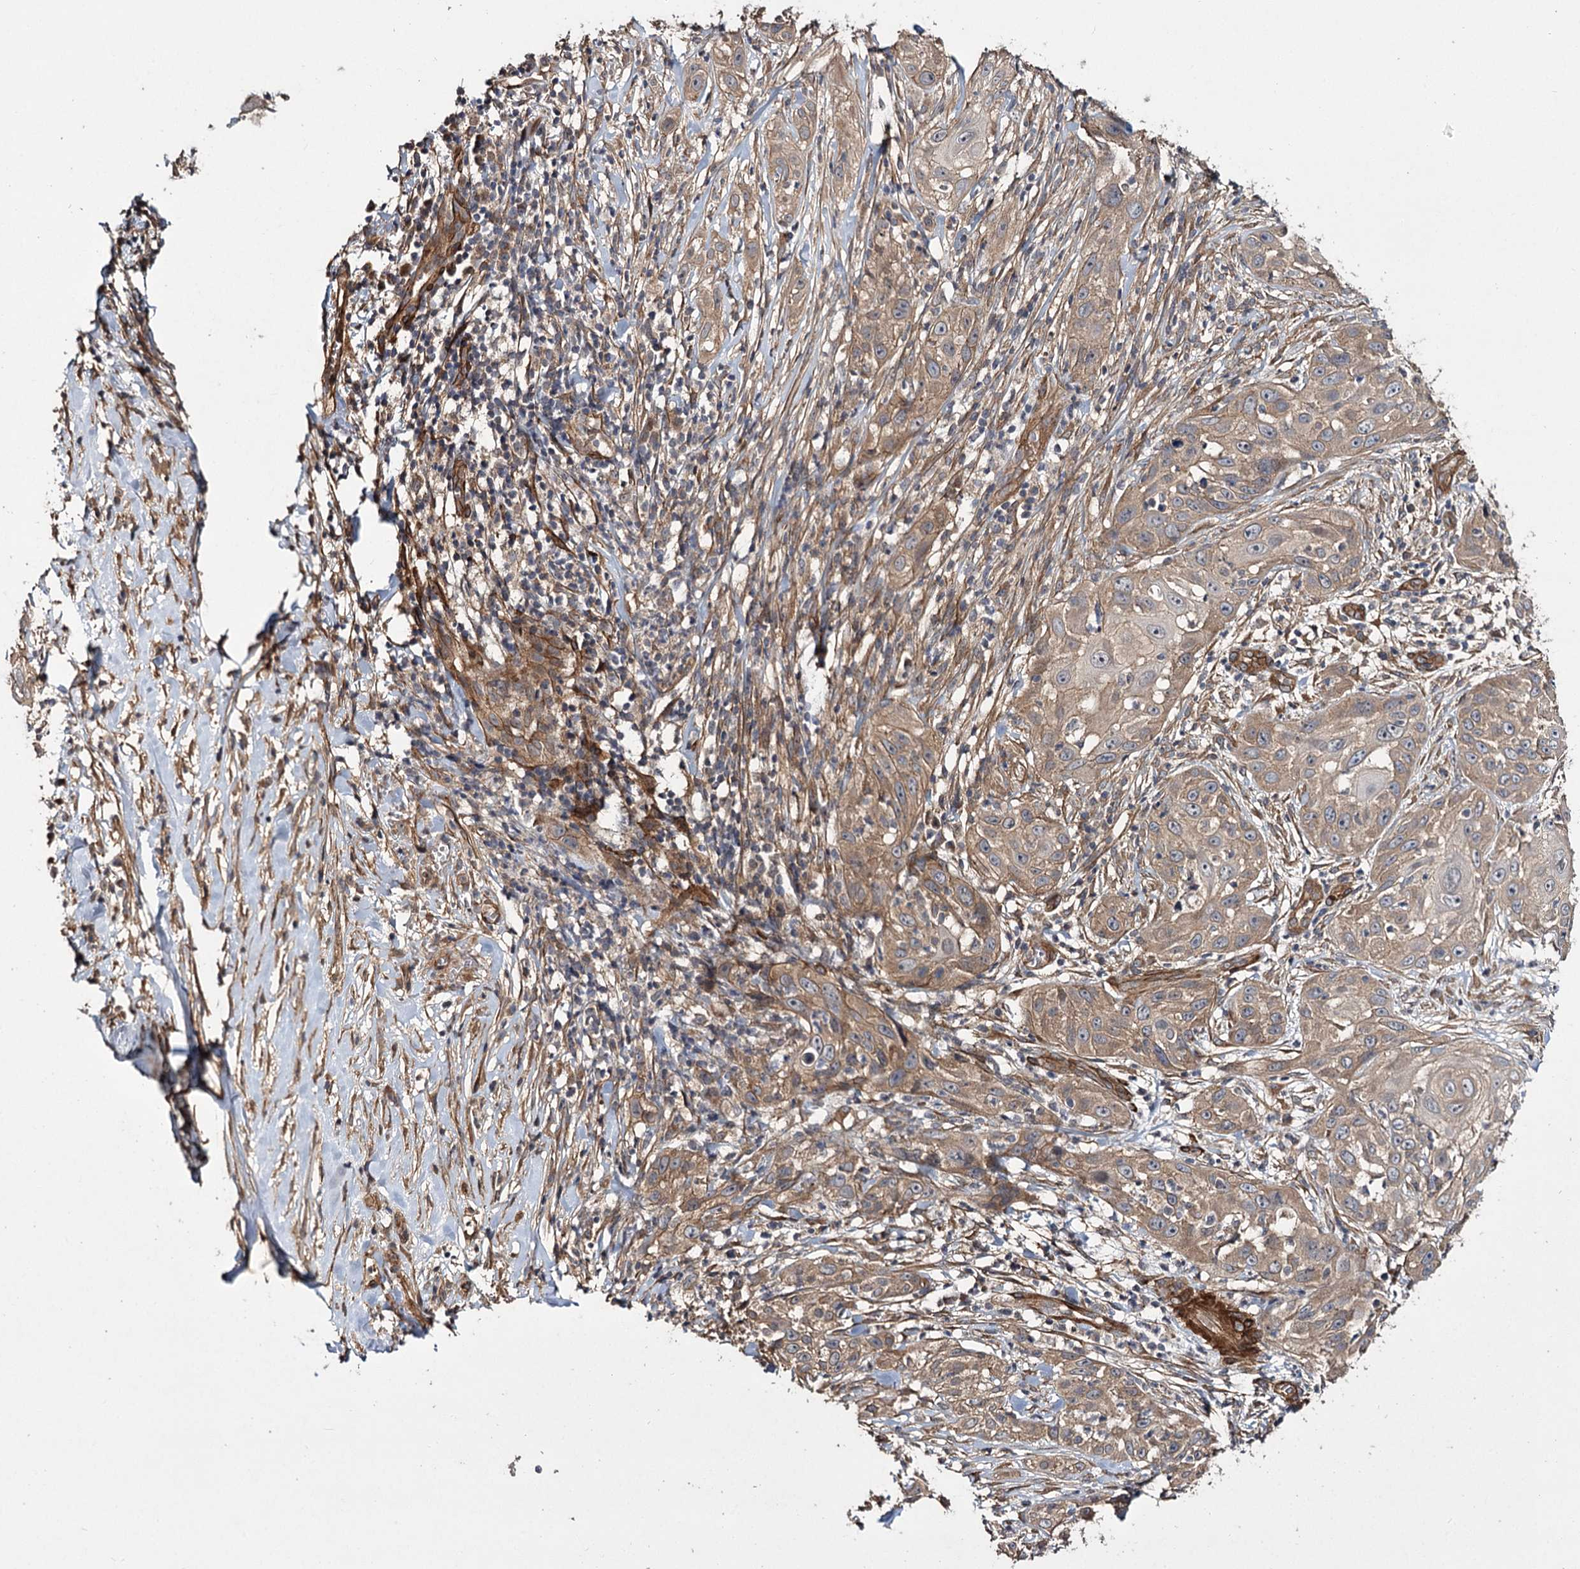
{"staining": {"intensity": "weak", "quantity": ">75%", "location": "cytoplasmic/membranous"}, "tissue": "skin cancer", "cell_type": "Tumor cells", "image_type": "cancer", "snomed": [{"axis": "morphology", "description": "Squamous cell carcinoma, NOS"}, {"axis": "topography", "description": "Skin"}], "caption": "Immunohistochemistry histopathology image of neoplastic tissue: skin cancer (squamous cell carcinoma) stained using immunohistochemistry (IHC) exhibits low levels of weak protein expression localized specifically in the cytoplasmic/membranous of tumor cells, appearing as a cytoplasmic/membranous brown color.", "gene": "MYO1C", "patient": {"sex": "female", "age": 44}}